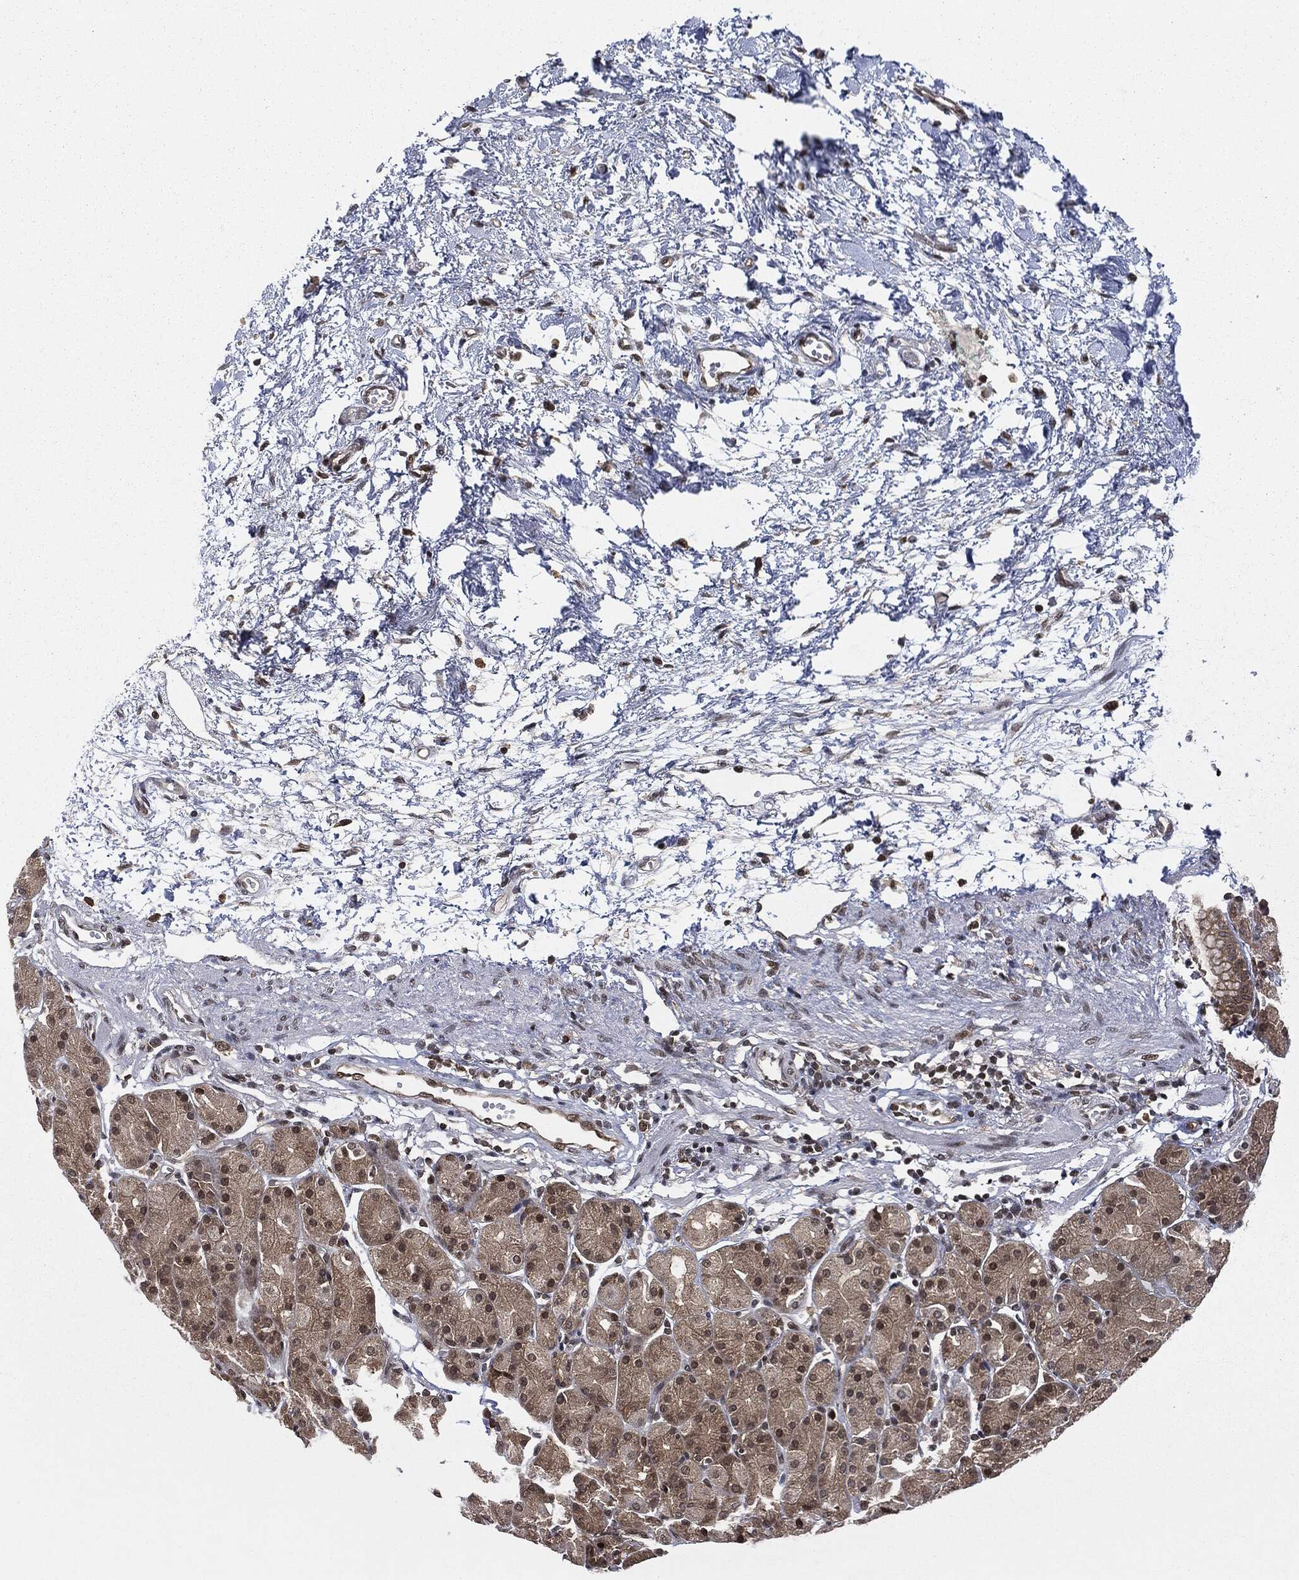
{"staining": {"intensity": "moderate", "quantity": "<25%", "location": "cytoplasmic/membranous,nuclear"}, "tissue": "stomach", "cell_type": "Glandular cells", "image_type": "normal", "snomed": [{"axis": "morphology", "description": "Normal tissue, NOS"}, {"axis": "morphology", "description": "Adenocarcinoma, NOS"}, {"axis": "topography", "description": "Stomach"}], "caption": "This image reveals benign stomach stained with immunohistochemistry (IHC) to label a protein in brown. The cytoplasmic/membranous,nuclear of glandular cells show moderate positivity for the protein. Nuclei are counter-stained blue.", "gene": "TBC1D22A", "patient": {"sex": "female", "age": 81}}